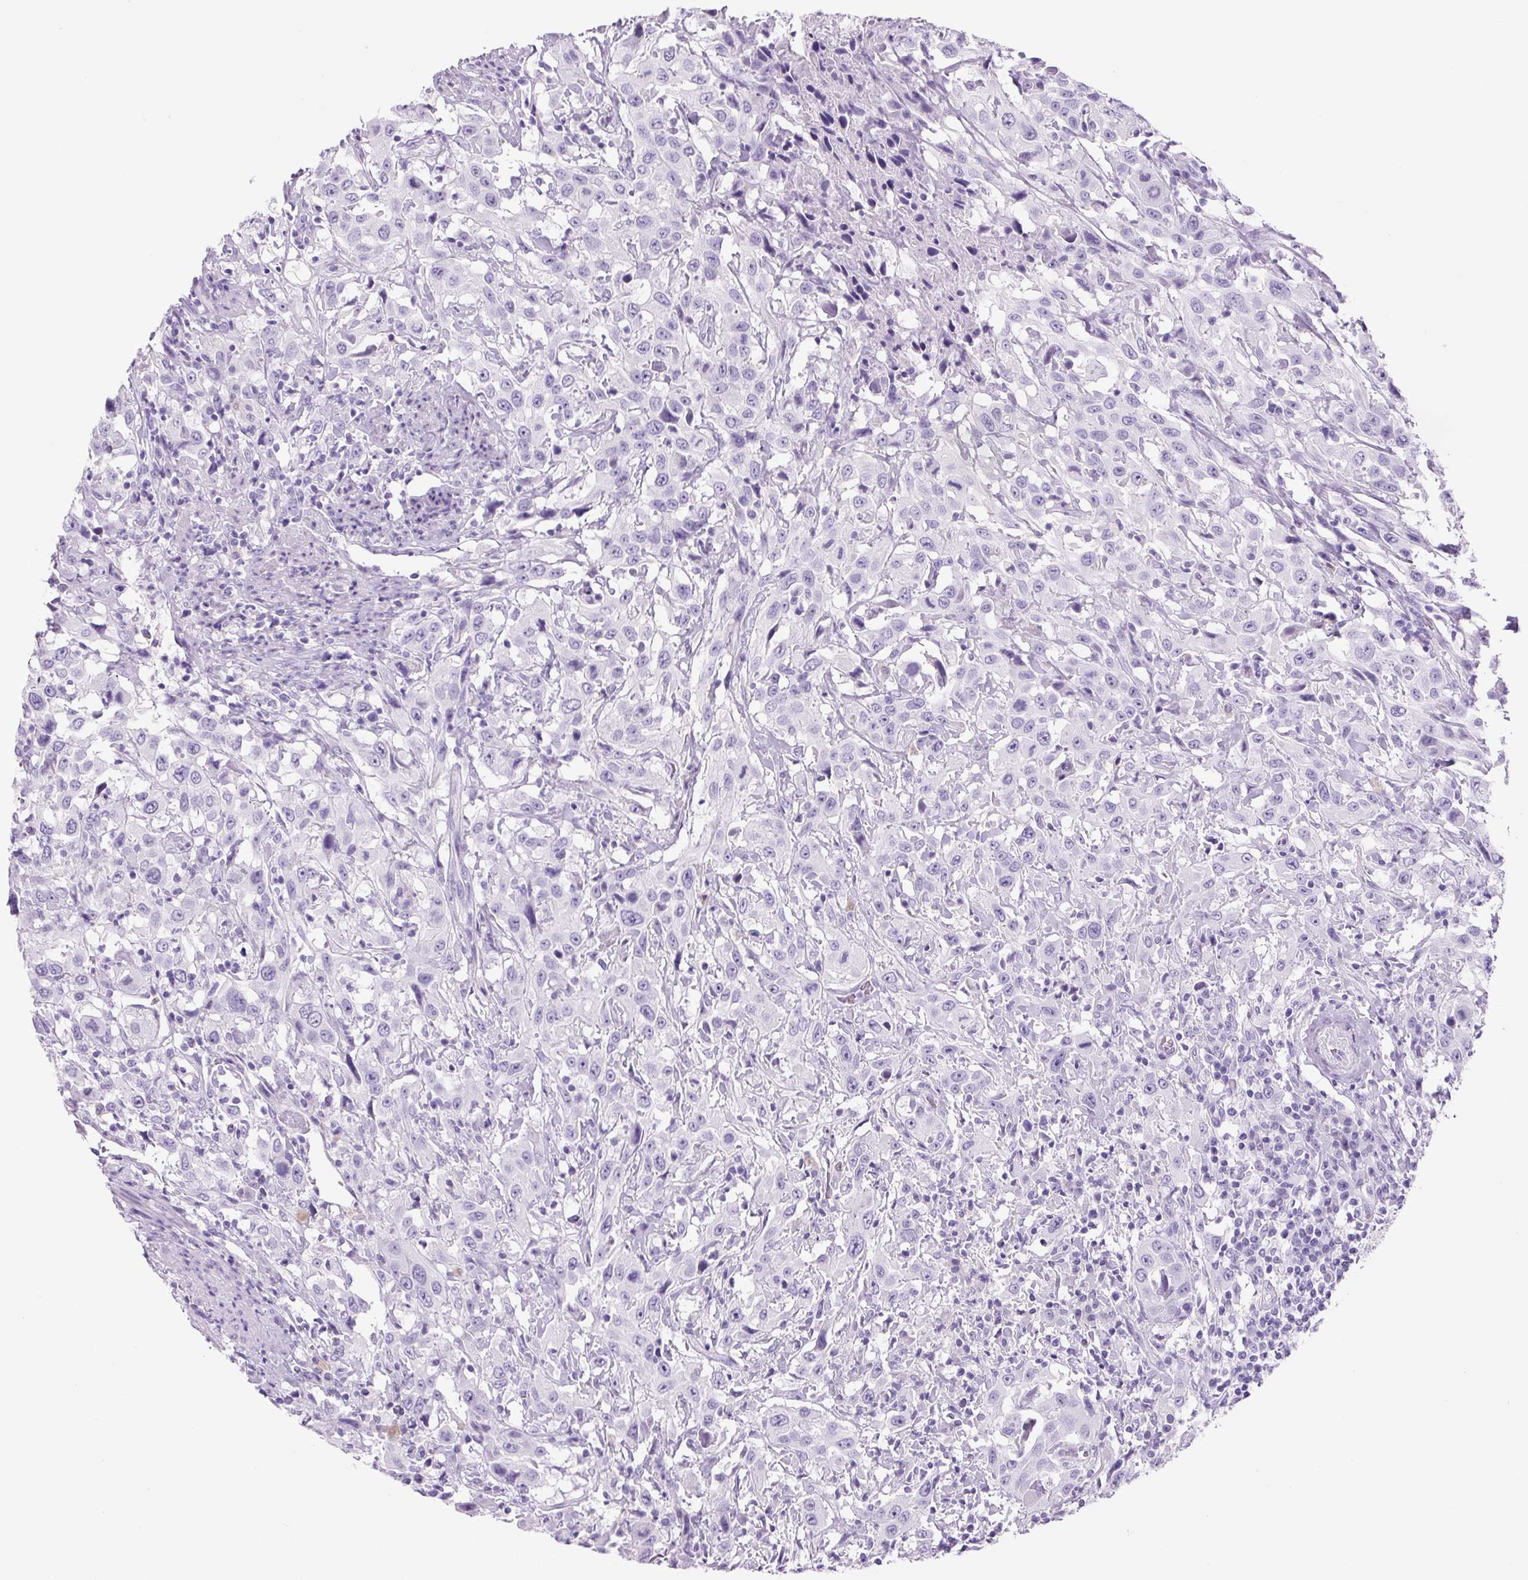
{"staining": {"intensity": "negative", "quantity": "none", "location": "none"}, "tissue": "urothelial cancer", "cell_type": "Tumor cells", "image_type": "cancer", "snomed": [{"axis": "morphology", "description": "Urothelial carcinoma, High grade"}, {"axis": "topography", "description": "Urinary bladder"}], "caption": "DAB immunohistochemical staining of human urothelial carcinoma (high-grade) displays no significant expression in tumor cells.", "gene": "PRRT1", "patient": {"sex": "male", "age": 61}}